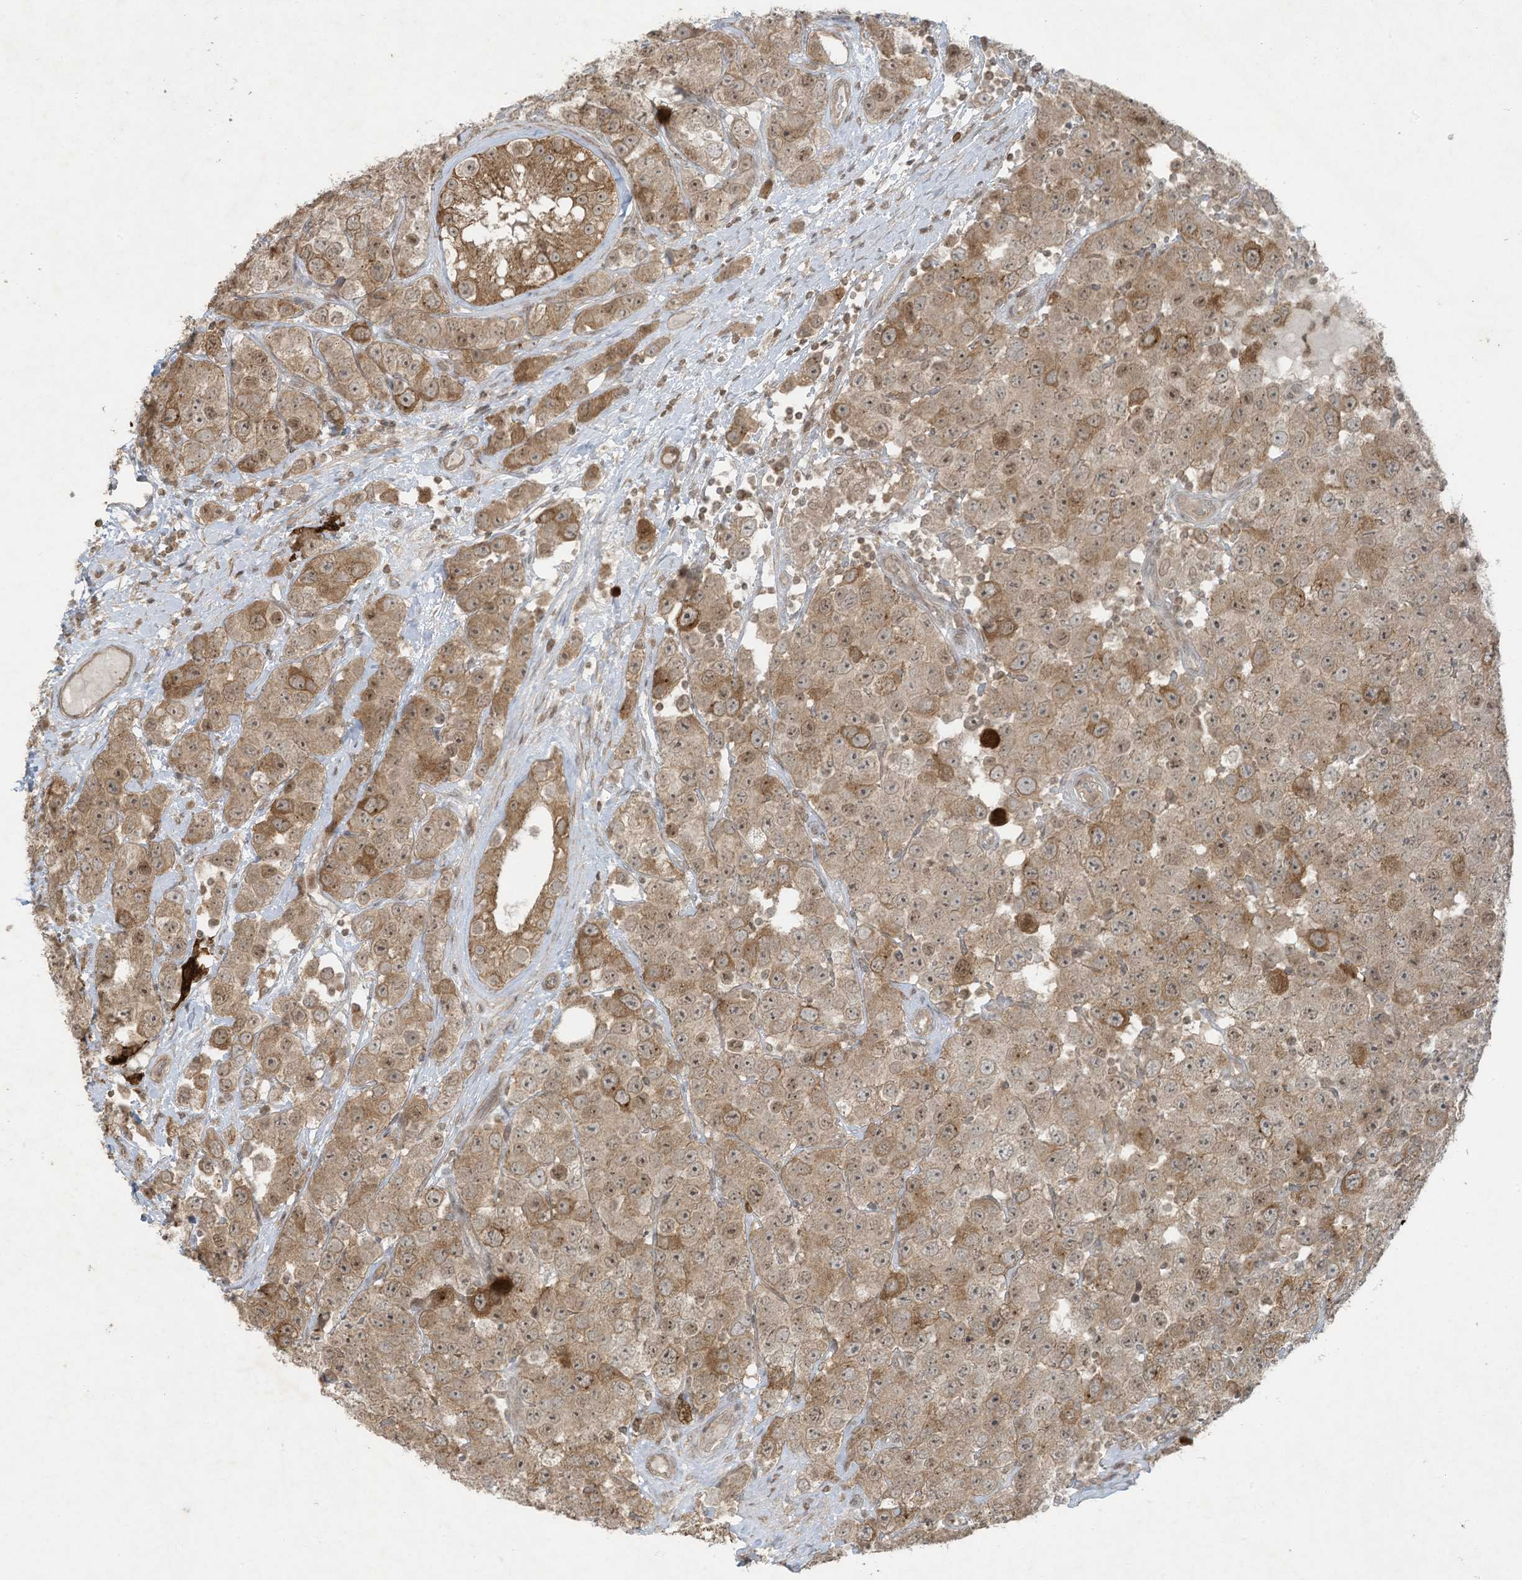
{"staining": {"intensity": "moderate", "quantity": ">75%", "location": "cytoplasmic/membranous"}, "tissue": "testis cancer", "cell_type": "Tumor cells", "image_type": "cancer", "snomed": [{"axis": "morphology", "description": "Seminoma, NOS"}, {"axis": "topography", "description": "Testis"}], "caption": "Protein analysis of testis seminoma tissue displays moderate cytoplasmic/membranous expression in about >75% of tumor cells.", "gene": "ZNF263", "patient": {"sex": "male", "age": 28}}